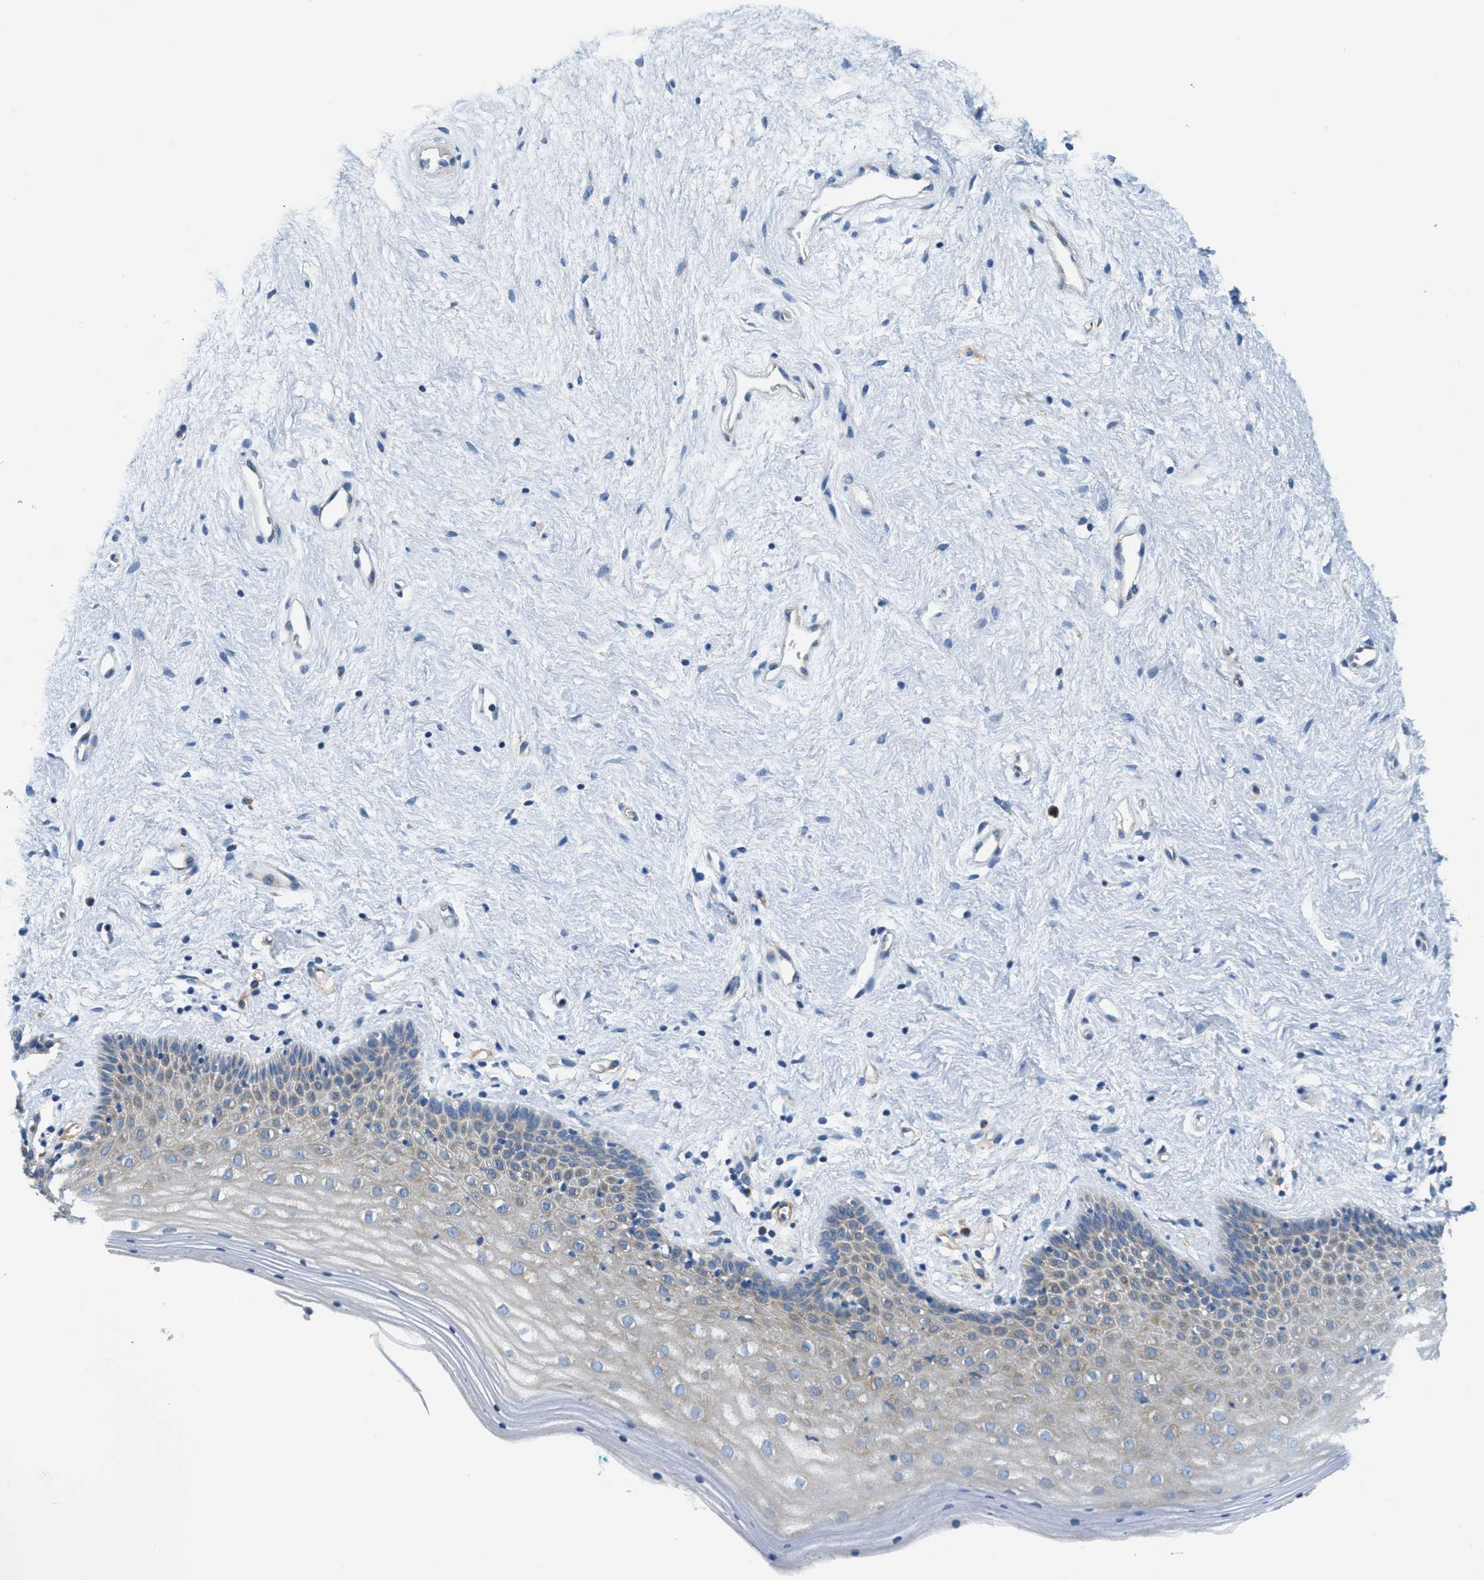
{"staining": {"intensity": "weak", "quantity": "25%-75%", "location": "cytoplasmic/membranous"}, "tissue": "vagina", "cell_type": "Squamous epithelial cells", "image_type": "normal", "snomed": [{"axis": "morphology", "description": "Normal tissue, NOS"}, {"axis": "topography", "description": "Vagina"}], "caption": "This is an image of immunohistochemistry staining of normal vagina, which shows weak staining in the cytoplasmic/membranous of squamous epithelial cells.", "gene": "CA4", "patient": {"sex": "female", "age": 44}}